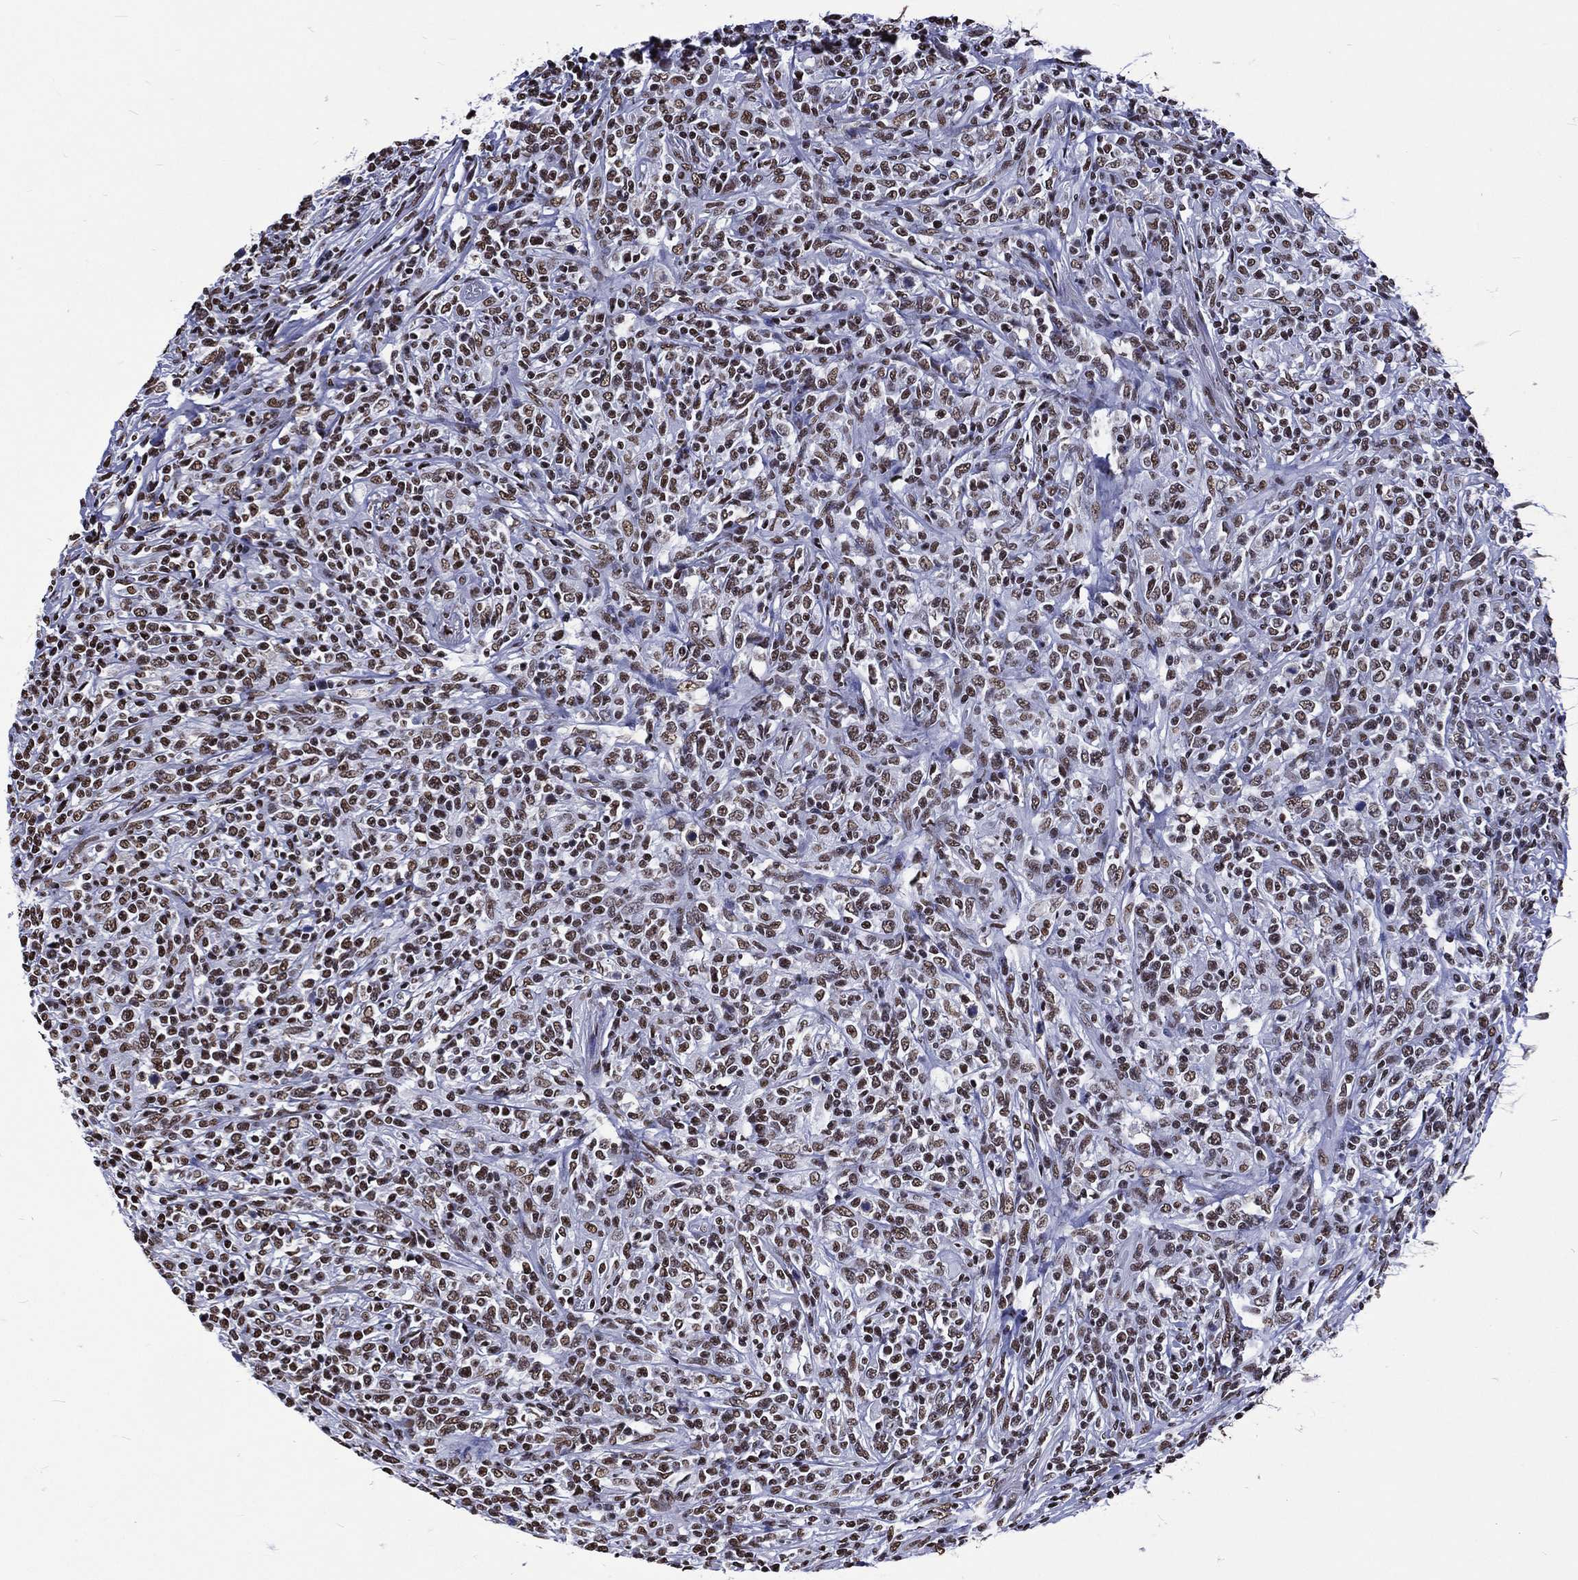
{"staining": {"intensity": "moderate", "quantity": ">75%", "location": "nuclear"}, "tissue": "lymphoma", "cell_type": "Tumor cells", "image_type": "cancer", "snomed": [{"axis": "morphology", "description": "Malignant lymphoma, non-Hodgkin's type, High grade"}, {"axis": "topography", "description": "Lung"}], "caption": "Protein staining of malignant lymphoma, non-Hodgkin's type (high-grade) tissue shows moderate nuclear expression in about >75% of tumor cells. (DAB (3,3'-diaminobenzidine) = brown stain, brightfield microscopy at high magnification).", "gene": "RETREG2", "patient": {"sex": "male", "age": 79}}